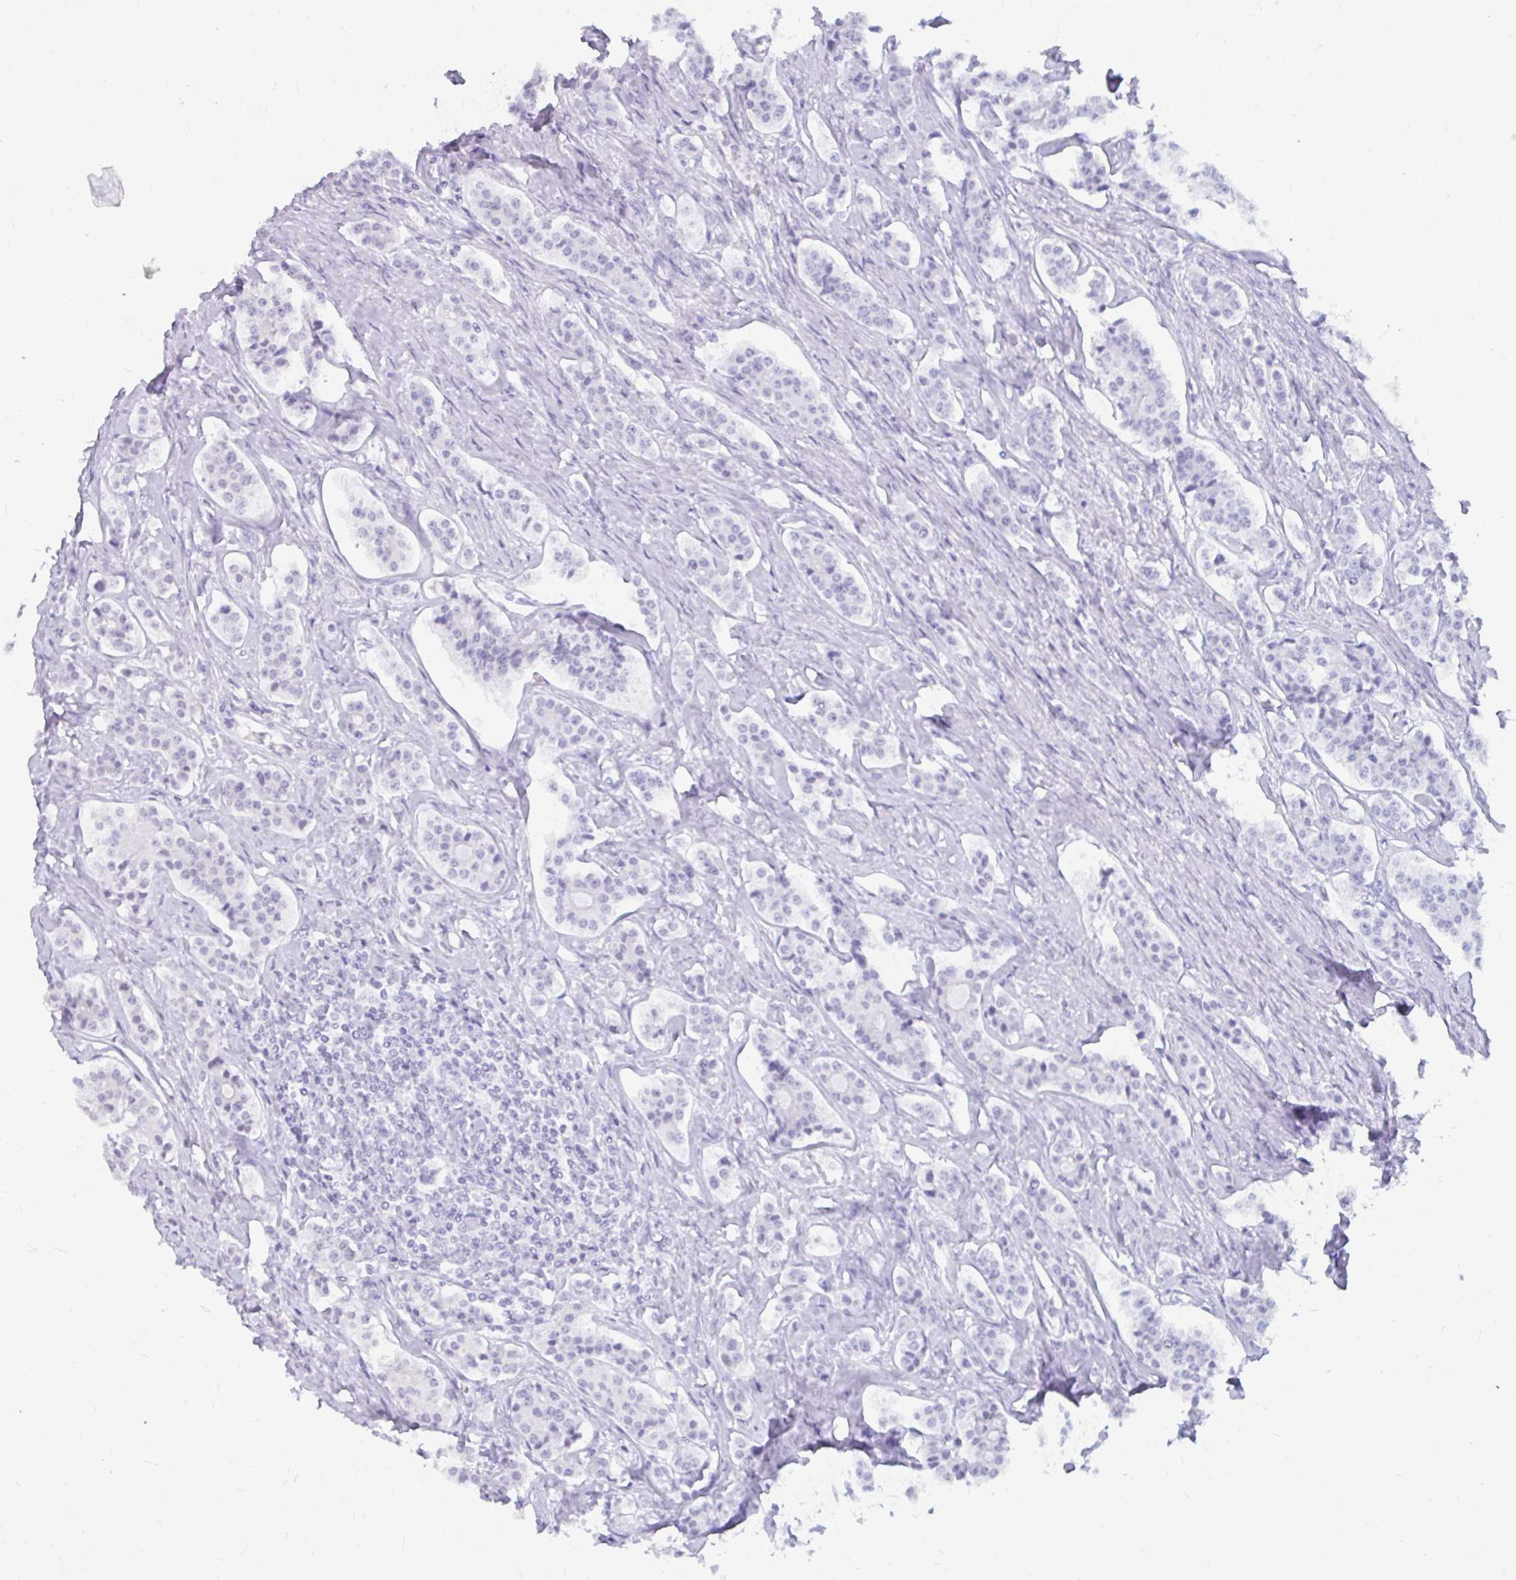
{"staining": {"intensity": "negative", "quantity": "none", "location": "none"}, "tissue": "carcinoid", "cell_type": "Tumor cells", "image_type": "cancer", "snomed": [{"axis": "morphology", "description": "Carcinoid, malignant, NOS"}, {"axis": "topography", "description": "Small intestine"}], "caption": "Immunohistochemistry (IHC) histopathology image of neoplastic tissue: carcinoid stained with DAB reveals no significant protein expression in tumor cells.", "gene": "RGS16", "patient": {"sex": "male", "age": 63}}